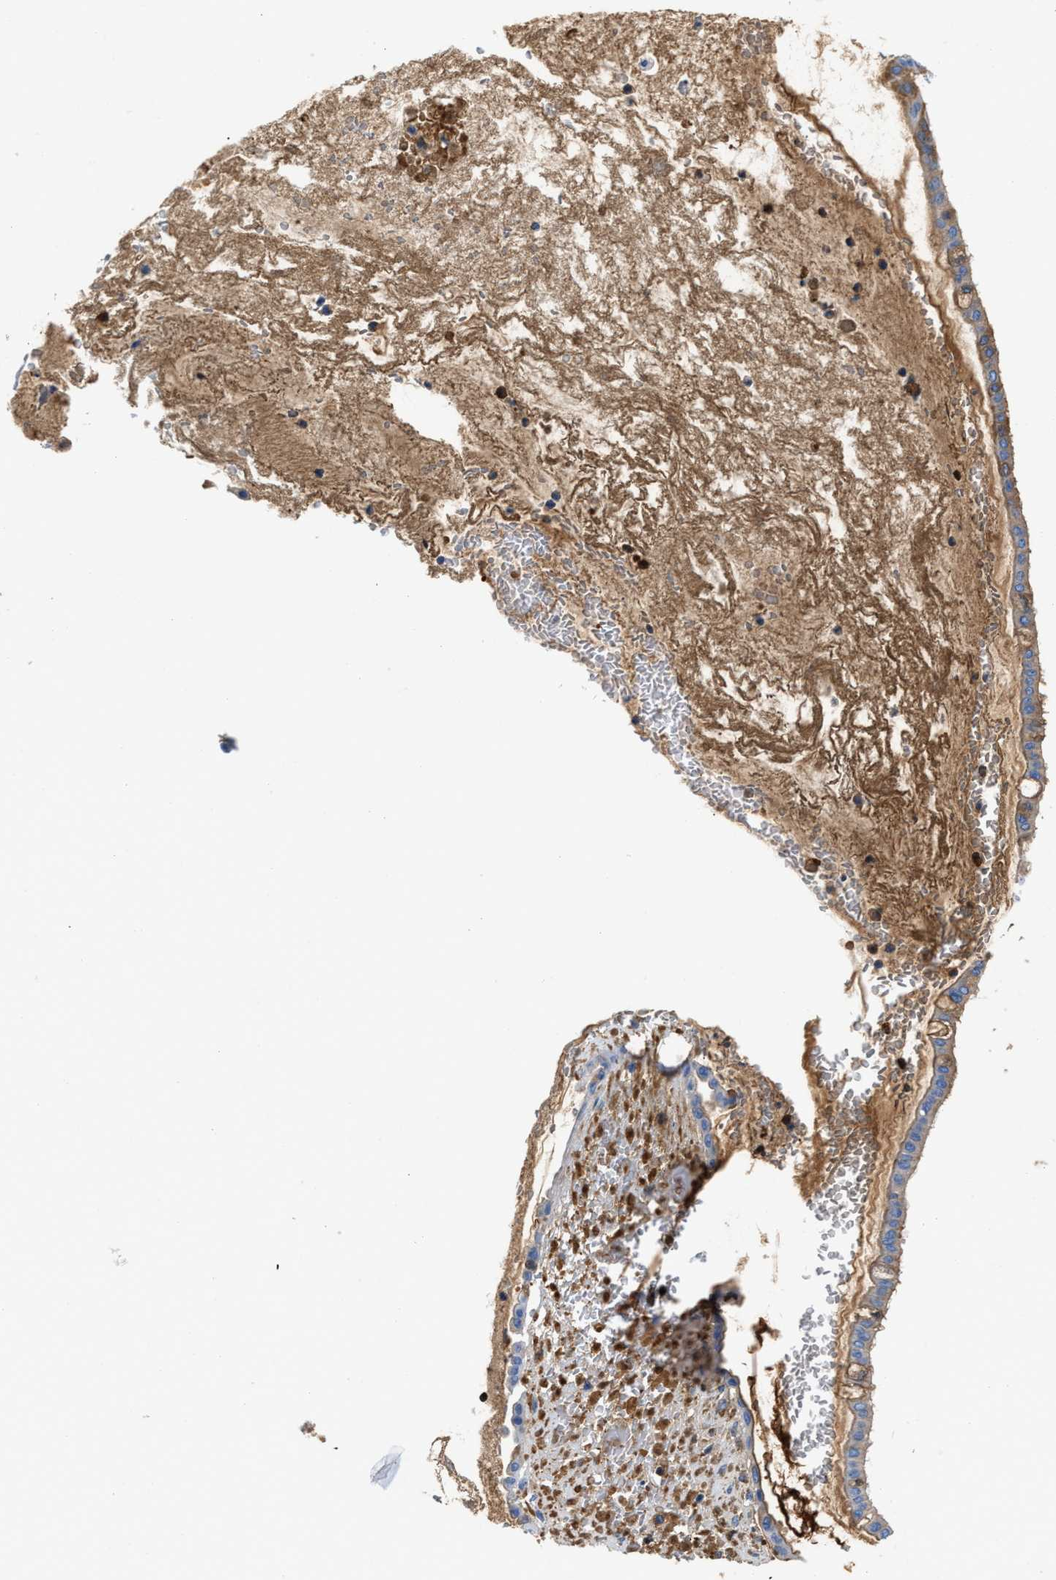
{"staining": {"intensity": "weak", "quantity": "<25%", "location": "cytoplasmic/membranous"}, "tissue": "ovarian cancer", "cell_type": "Tumor cells", "image_type": "cancer", "snomed": [{"axis": "morphology", "description": "Cystadenocarcinoma, mucinous, NOS"}, {"axis": "topography", "description": "Ovary"}], "caption": "This is an immunohistochemistry (IHC) micrograph of ovarian cancer. There is no positivity in tumor cells.", "gene": "GC", "patient": {"sex": "female", "age": 73}}